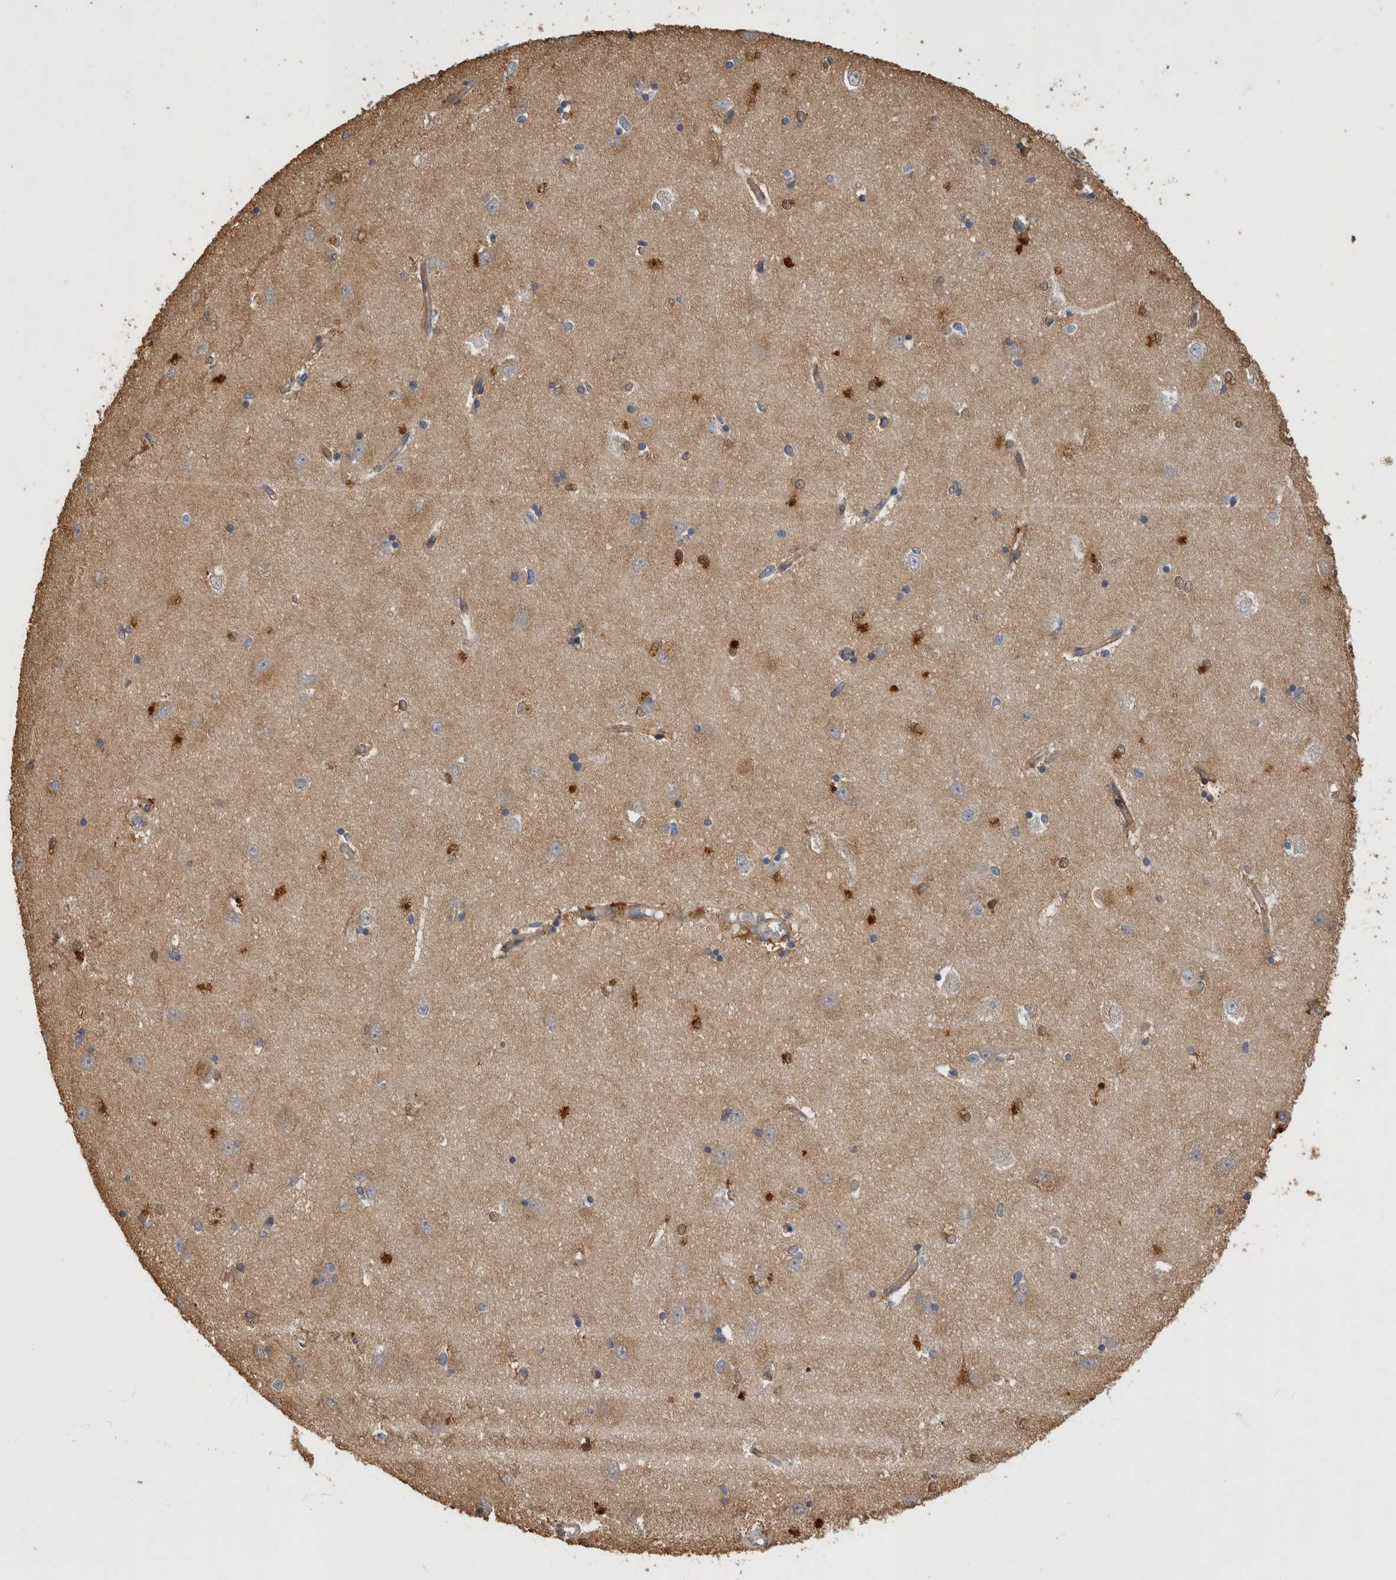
{"staining": {"intensity": "negative", "quantity": "none", "location": "none"}, "tissue": "hippocampus", "cell_type": "Glial cells", "image_type": "normal", "snomed": [{"axis": "morphology", "description": "Normal tissue, NOS"}, {"axis": "topography", "description": "Hippocampus"}], "caption": "This micrograph is of normal hippocampus stained with IHC to label a protein in brown with the nuclei are counter-stained blue. There is no positivity in glial cells.", "gene": "RHPN1", "patient": {"sex": "male", "age": 45}}